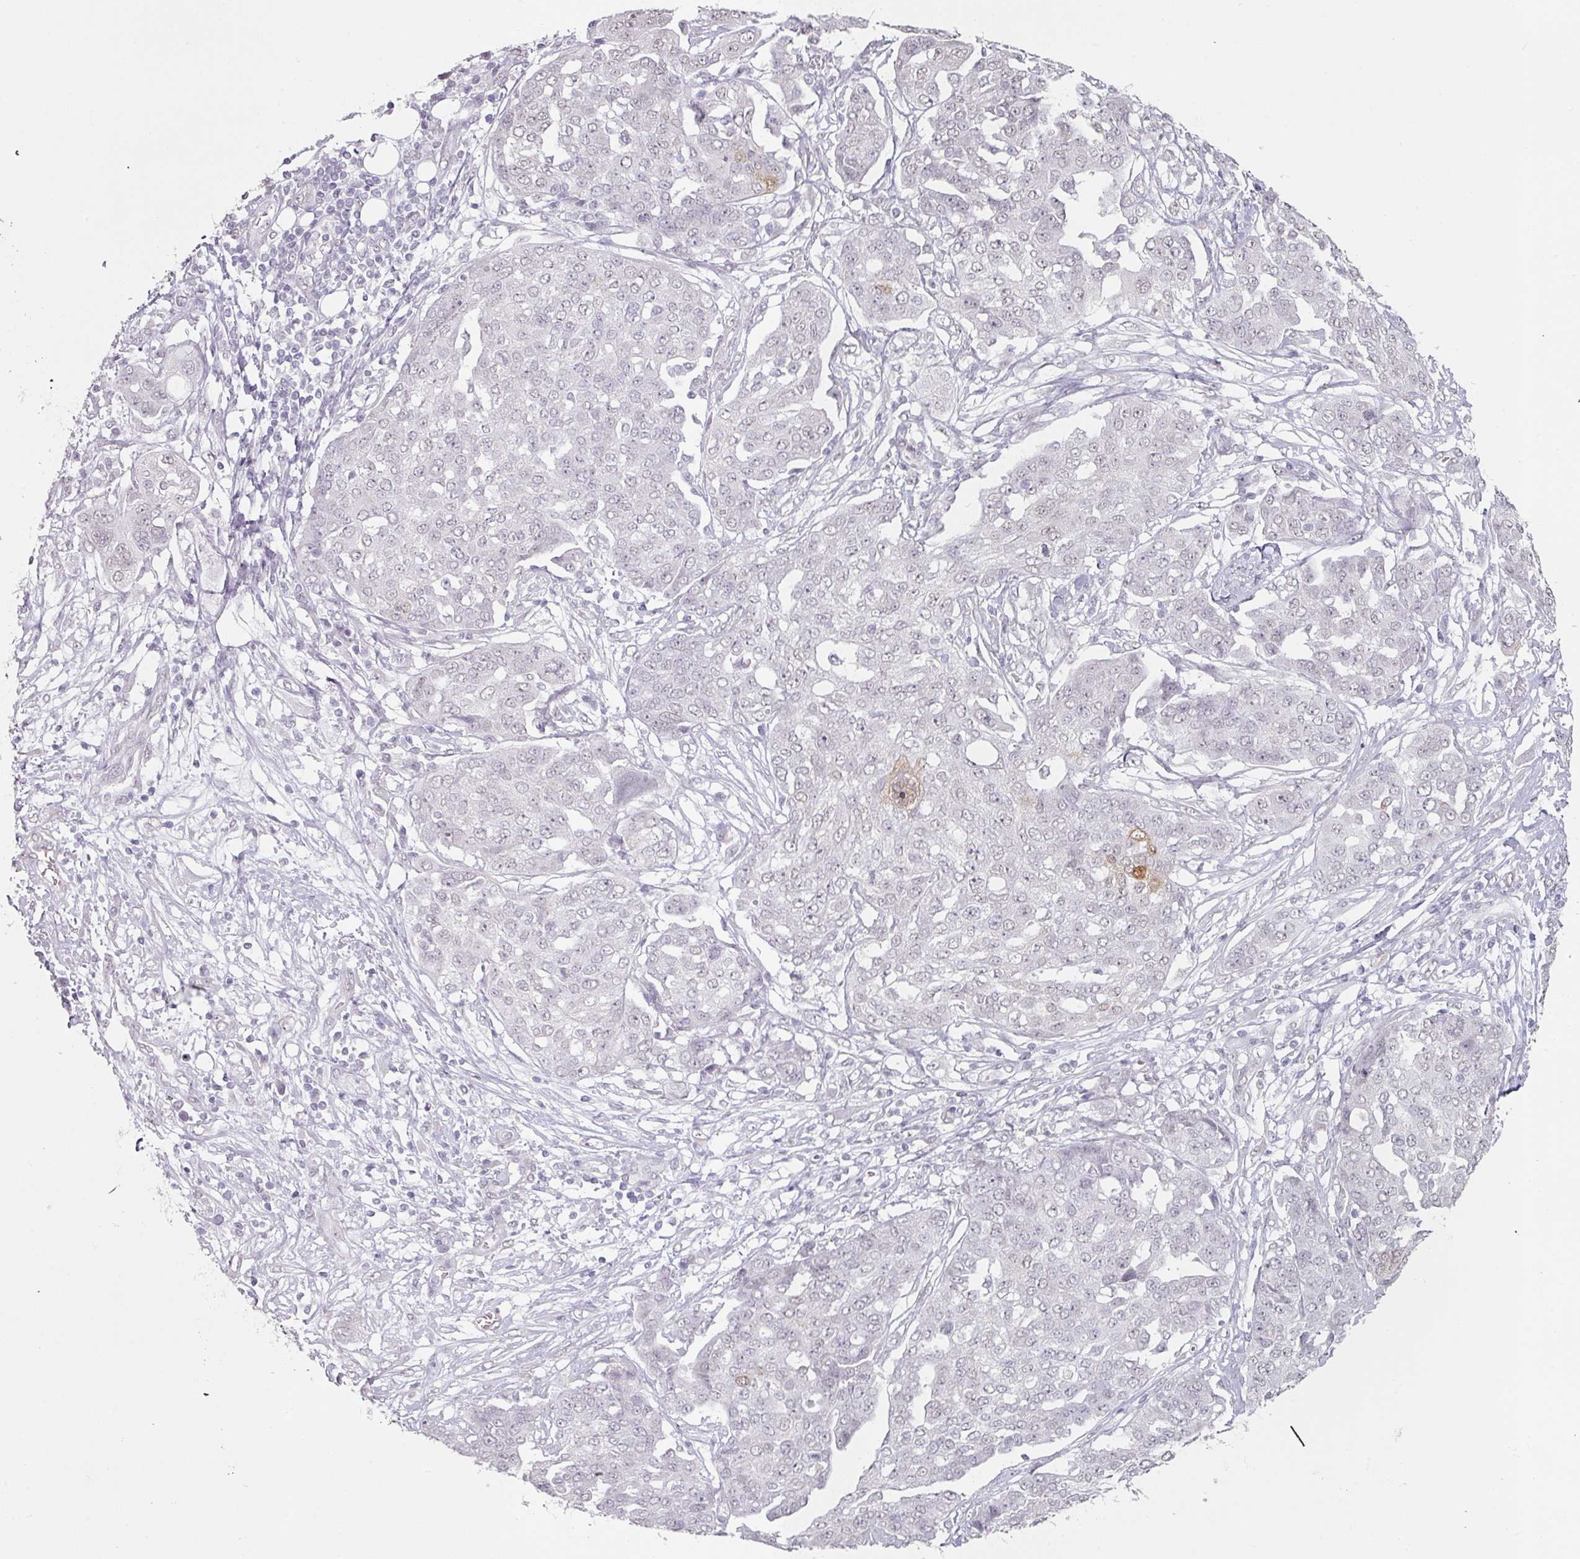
{"staining": {"intensity": "negative", "quantity": "none", "location": "none"}, "tissue": "ovarian cancer", "cell_type": "Tumor cells", "image_type": "cancer", "snomed": [{"axis": "morphology", "description": "Cystadenocarcinoma, serous, NOS"}, {"axis": "topography", "description": "Soft tissue"}, {"axis": "topography", "description": "Ovary"}], "caption": "This is an IHC image of serous cystadenocarcinoma (ovarian). There is no staining in tumor cells.", "gene": "SPRR1A", "patient": {"sex": "female", "age": 57}}